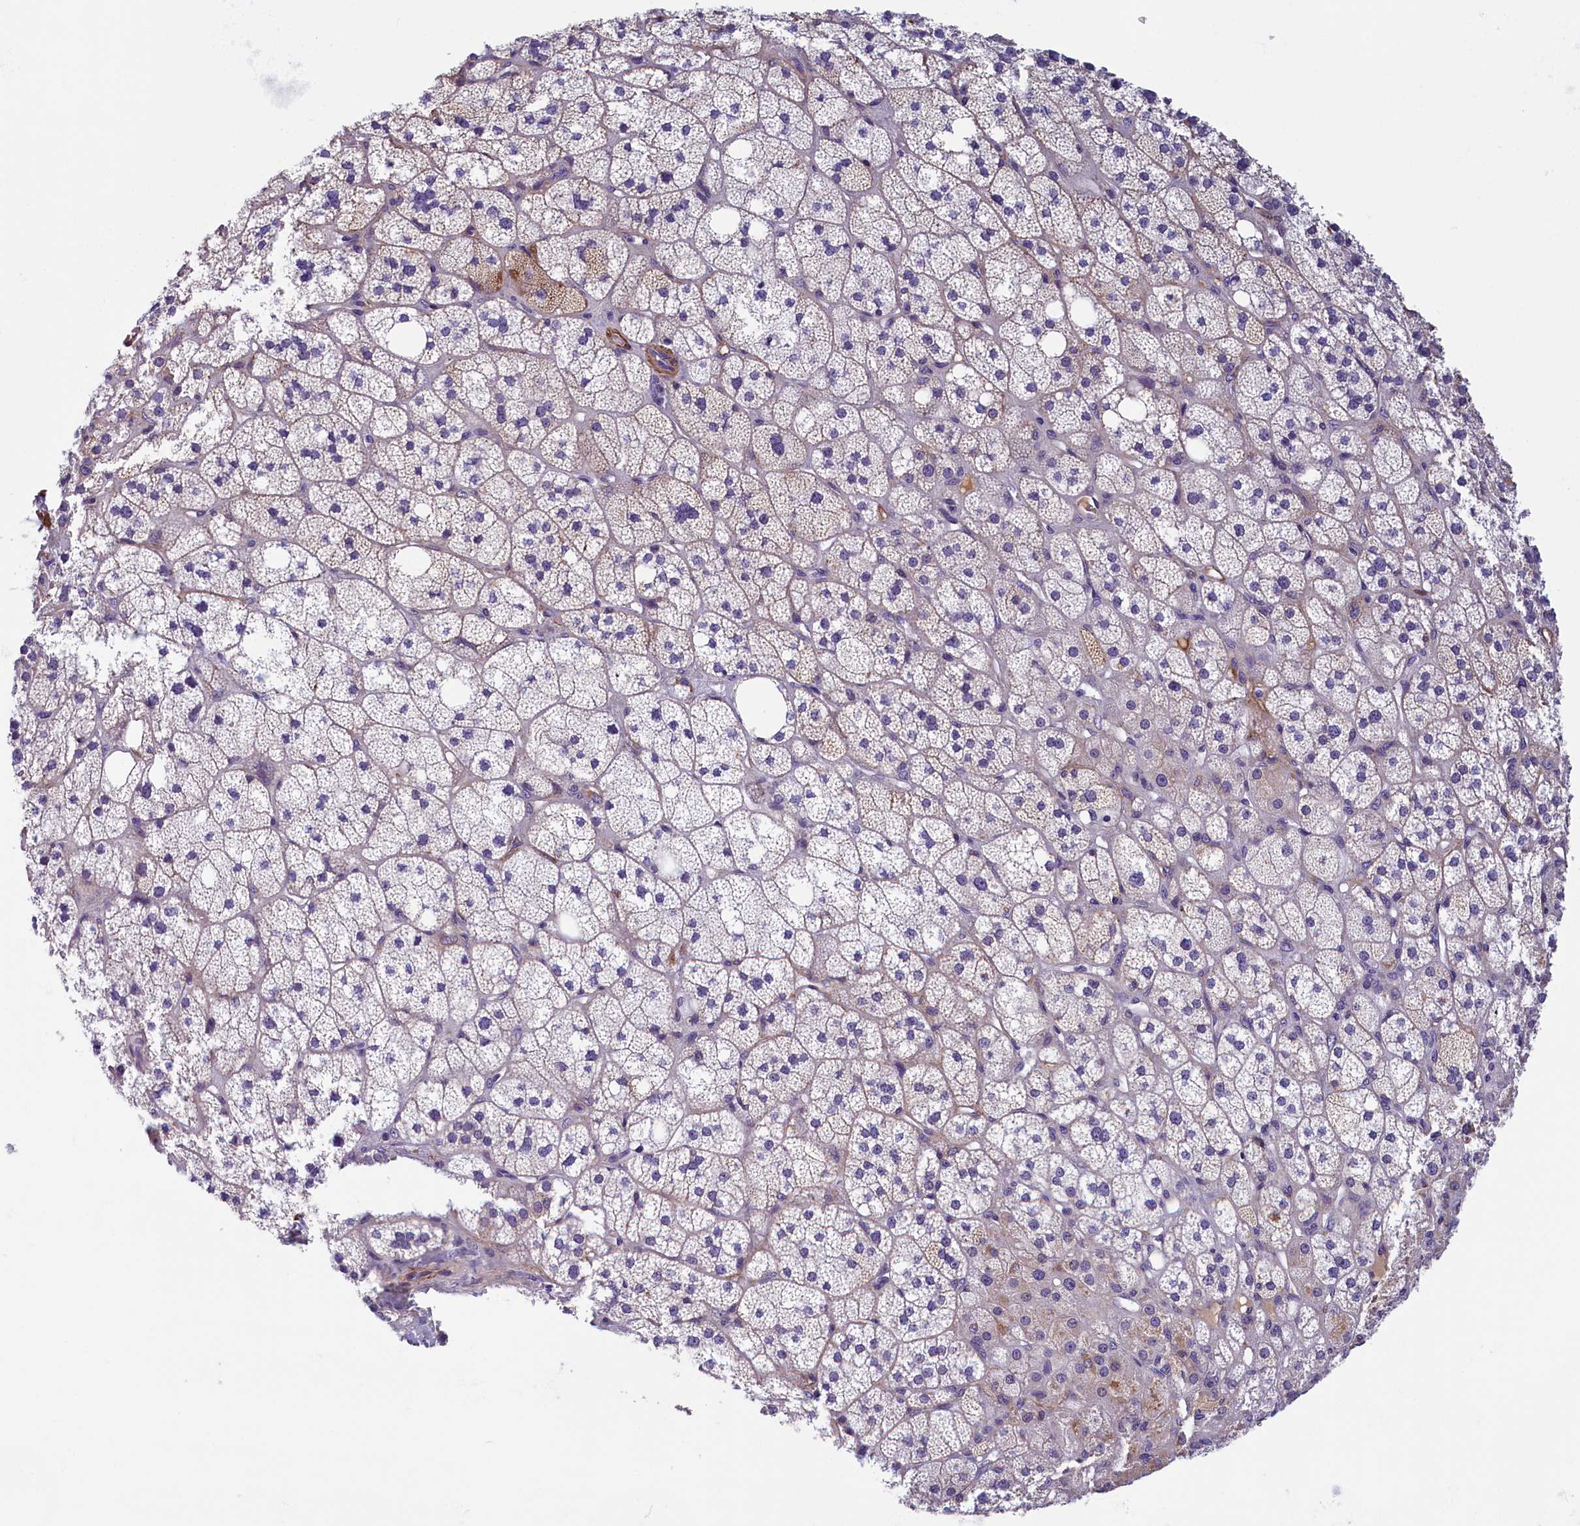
{"staining": {"intensity": "negative", "quantity": "none", "location": "none"}, "tissue": "adrenal gland", "cell_type": "Glandular cells", "image_type": "normal", "snomed": [{"axis": "morphology", "description": "Normal tissue, NOS"}, {"axis": "topography", "description": "Adrenal gland"}], "caption": "IHC of normal human adrenal gland reveals no expression in glandular cells. (Stains: DAB (3,3'-diaminobenzidine) immunohistochemistry with hematoxylin counter stain, Microscopy: brightfield microscopy at high magnification).", "gene": "BCL2L13", "patient": {"sex": "male", "age": 61}}